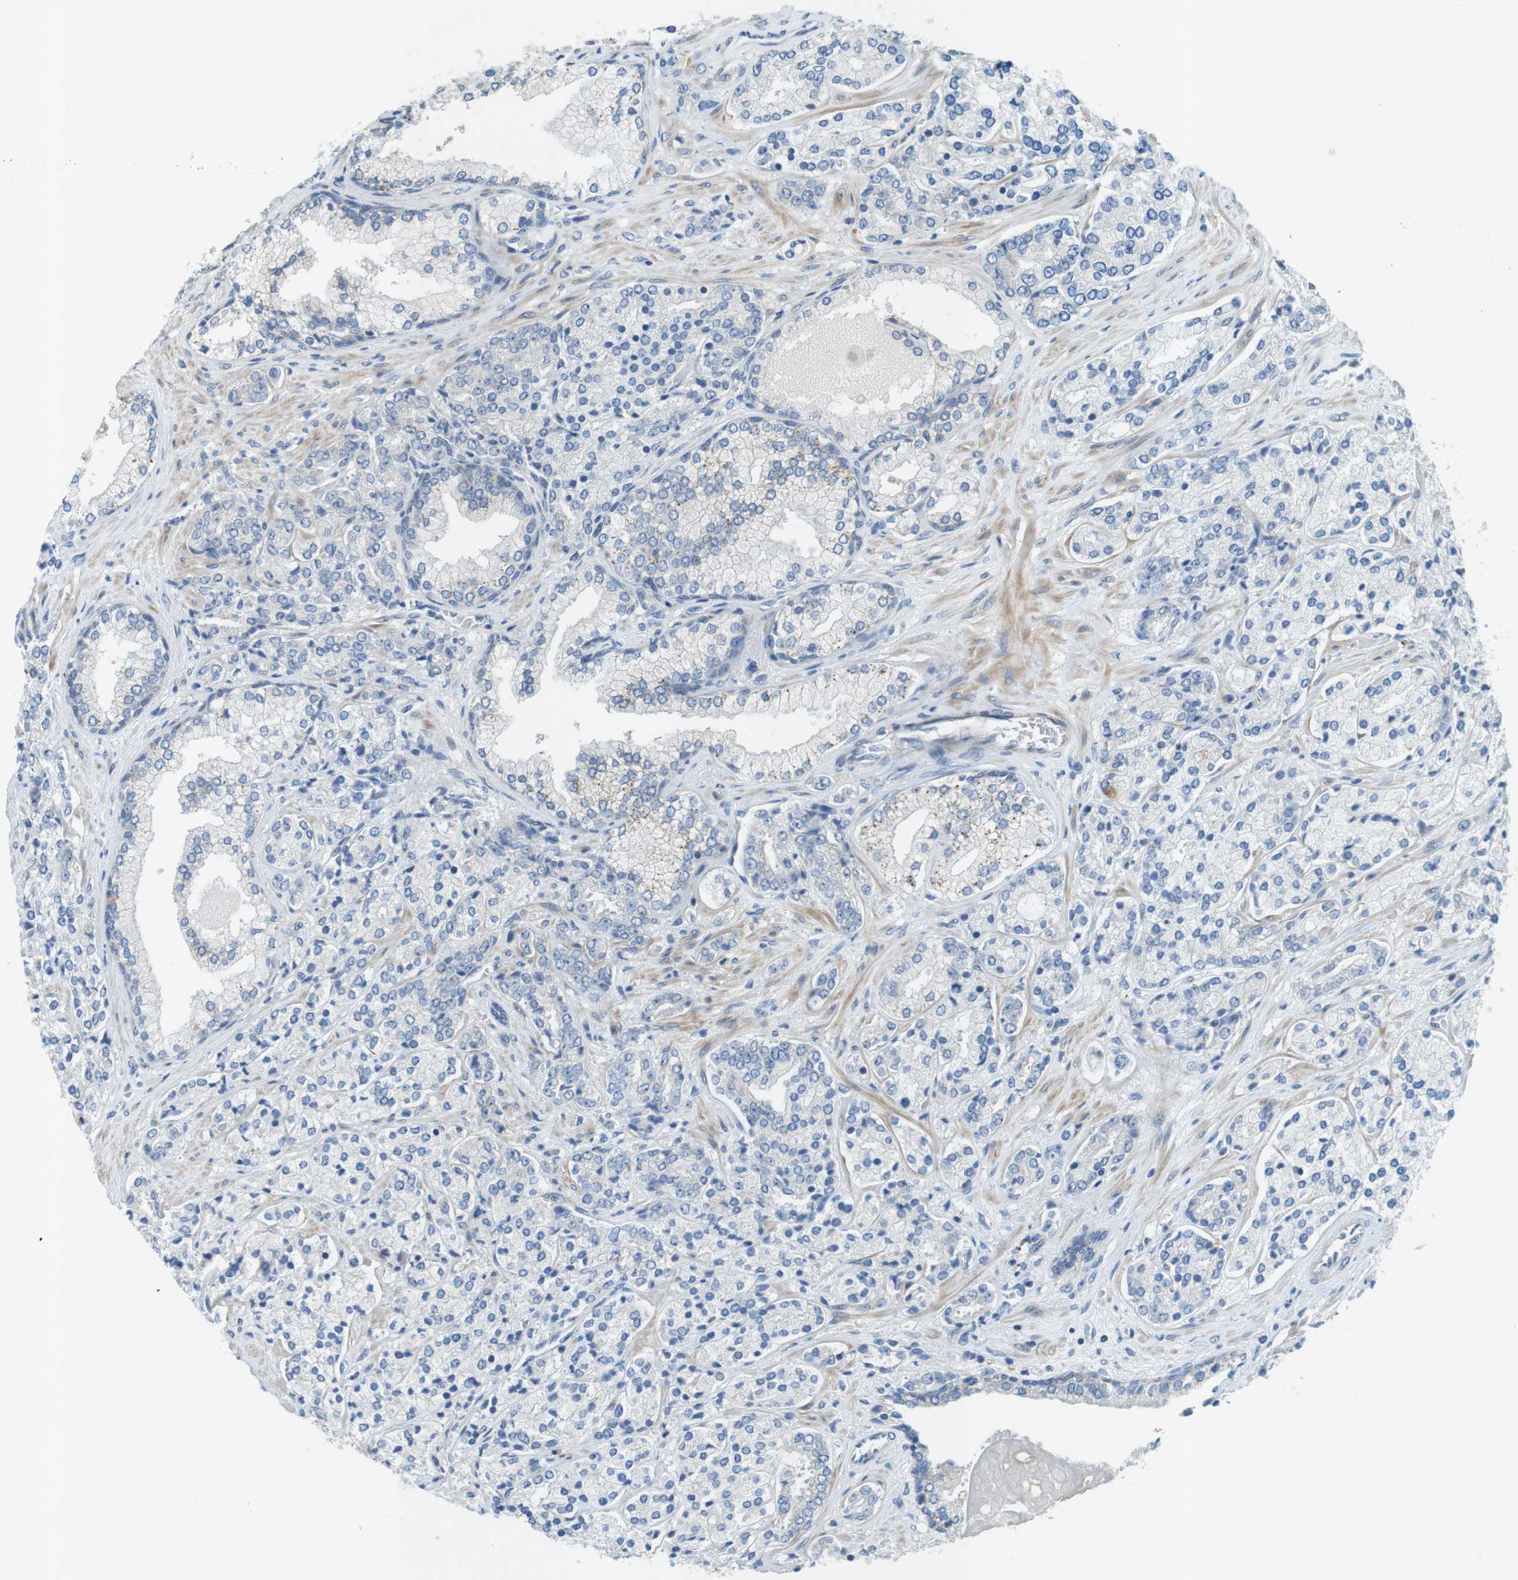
{"staining": {"intensity": "negative", "quantity": "none", "location": "none"}, "tissue": "prostate cancer", "cell_type": "Tumor cells", "image_type": "cancer", "snomed": [{"axis": "morphology", "description": "Adenocarcinoma, High grade"}, {"axis": "topography", "description": "Prostate"}], "caption": "An image of human adenocarcinoma (high-grade) (prostate) is negative for staining in tumor cells.", "gene": "TYW1", "patient": {"sex": "male", "age": 71}}